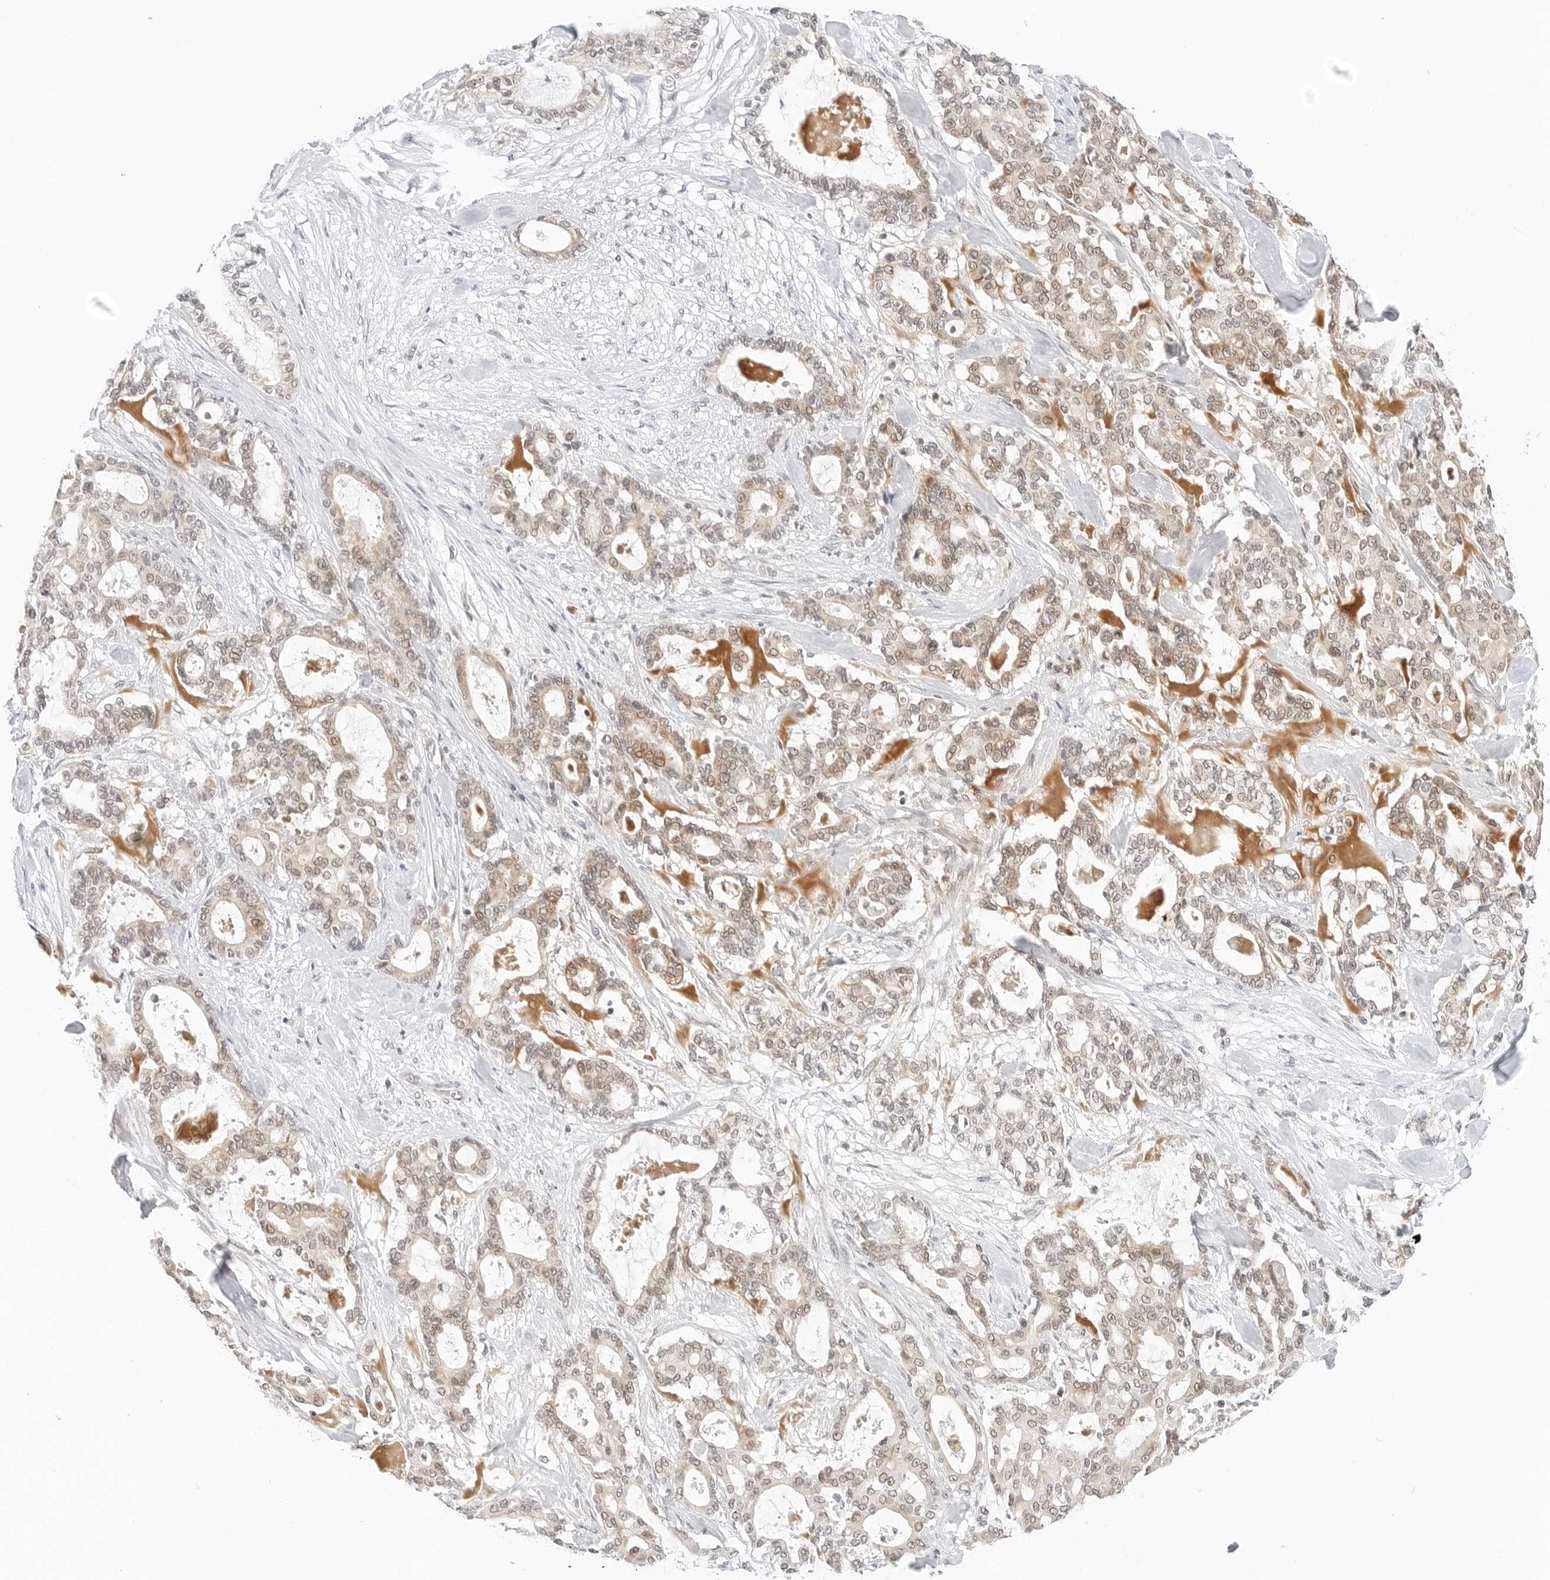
{"staining": {"intensity": "moderate", "quantity": "25%-75%", "location": "cytoplasmic/membranous,nuclear"}, "tissue": "pancreatic cancer", "cell_type": "Tumor cells", "image_type": "cancer", "snomed": [{"axis": "morphology", "description": "Adenocarcinoma, NOS"}, {"axis": "topography", "description": "Pancreas"}], "caption": "The image exhibits immunohistochemical staining of adenocarcinoma (pancreatic). There is moderate cytoplasmic/membranous and nuclear positivity is identified in approximately 25%-75% of tumor cells.", "gene": "NEO1", "patient": {"sex": "male", "age": 63}}